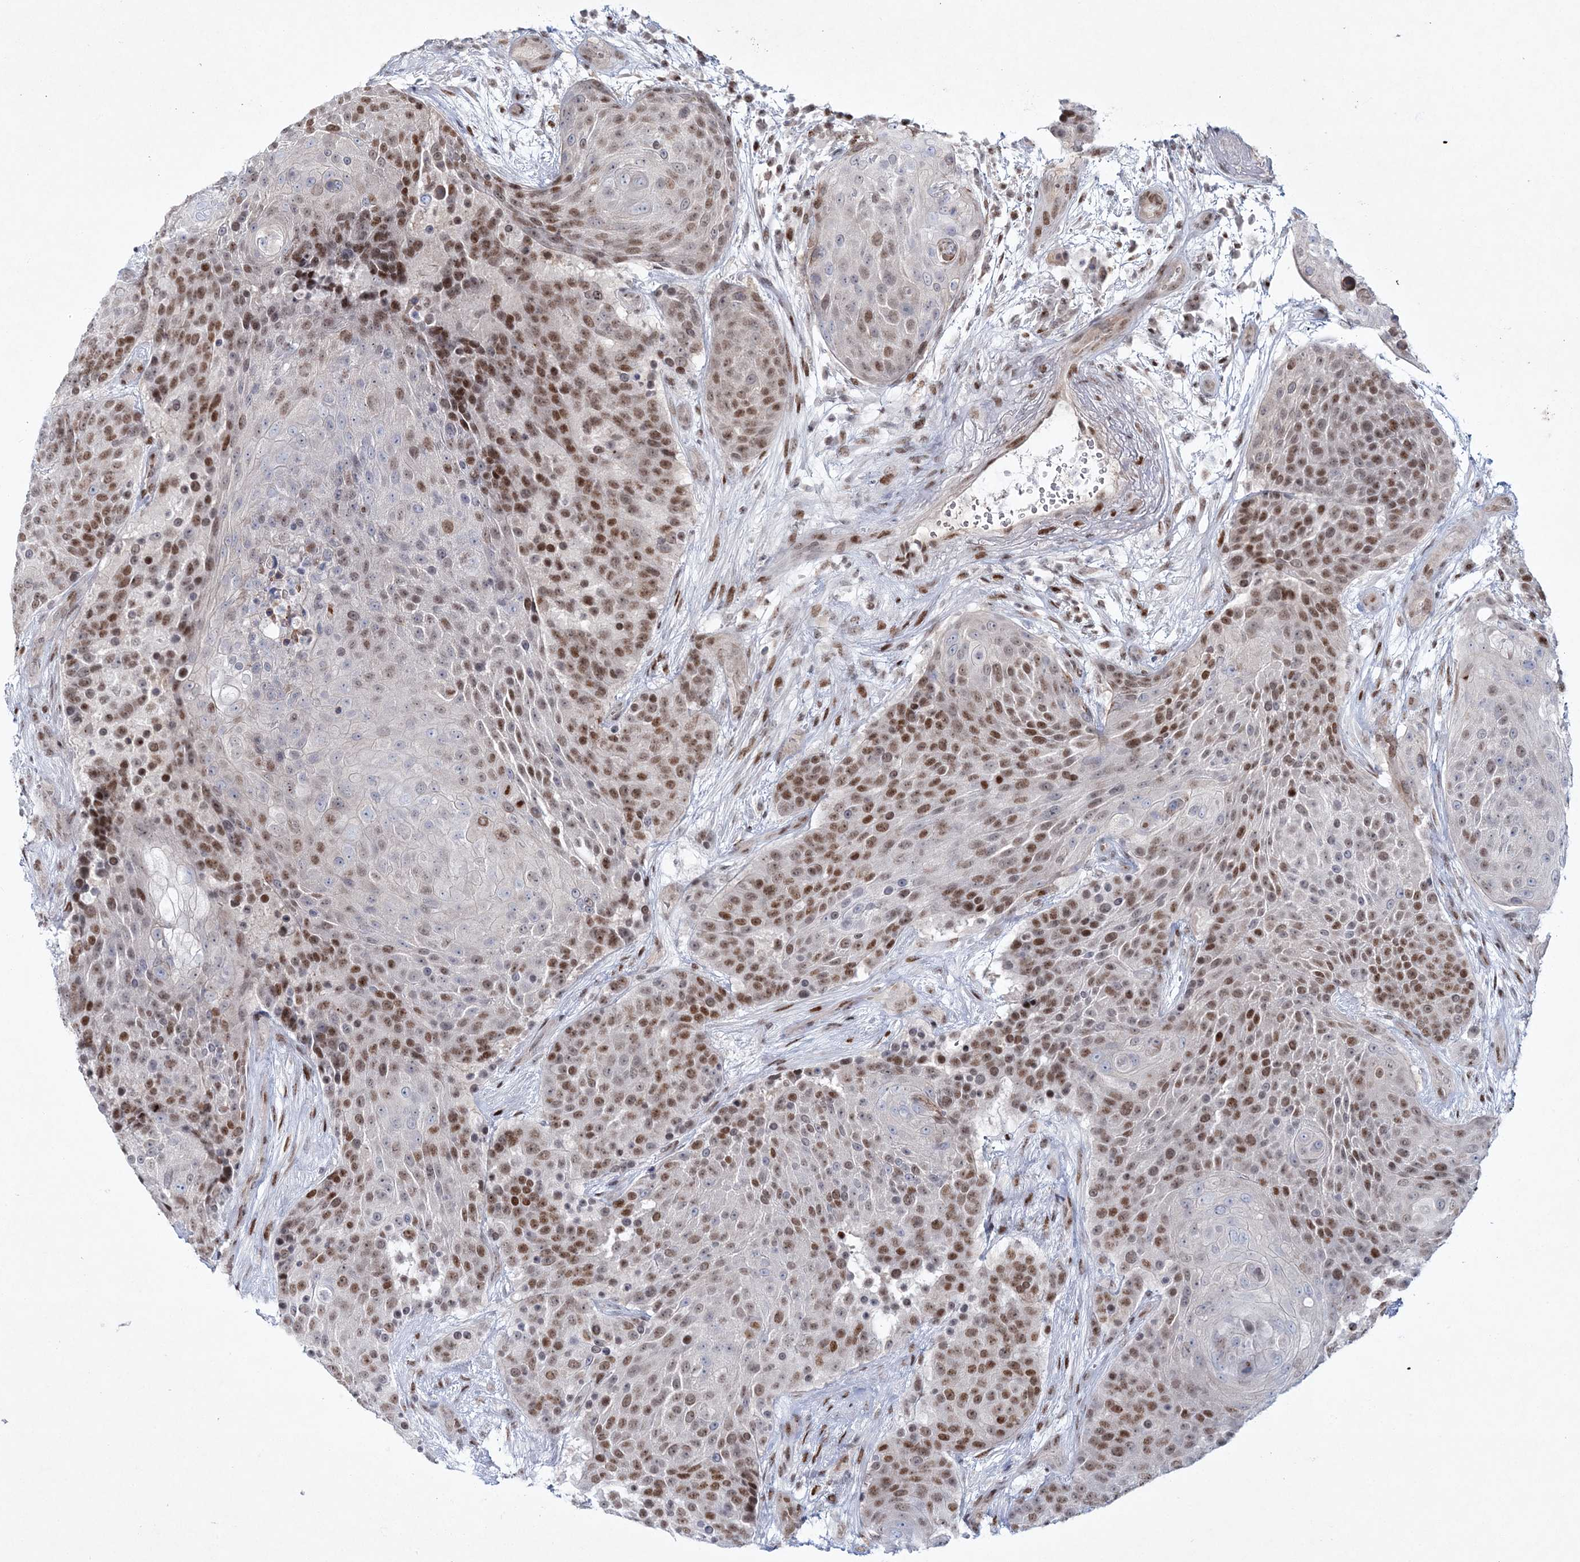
{"staining": {"intensity": "moderate", "quantity": ">75%", "location": "nuclear"}, "tissue": "urothelial cancer", "cell_type": "Tumor cells", "image_type": "cancer", "snomed": [{"axis": "morphology", "description": "Urothelial carcinoma, High grade"}, {"axis": "topography", "description": "Urinary bladder"}], "caption": "IHC micrograph of urothelial cancer stained for a protein (brown), which demonstrates medium levels of moderate nuclear staining in approximately >75% of tumor cells.", "gene": "LRRFIP2", "patient": {"sex": "female", "age": 63}}